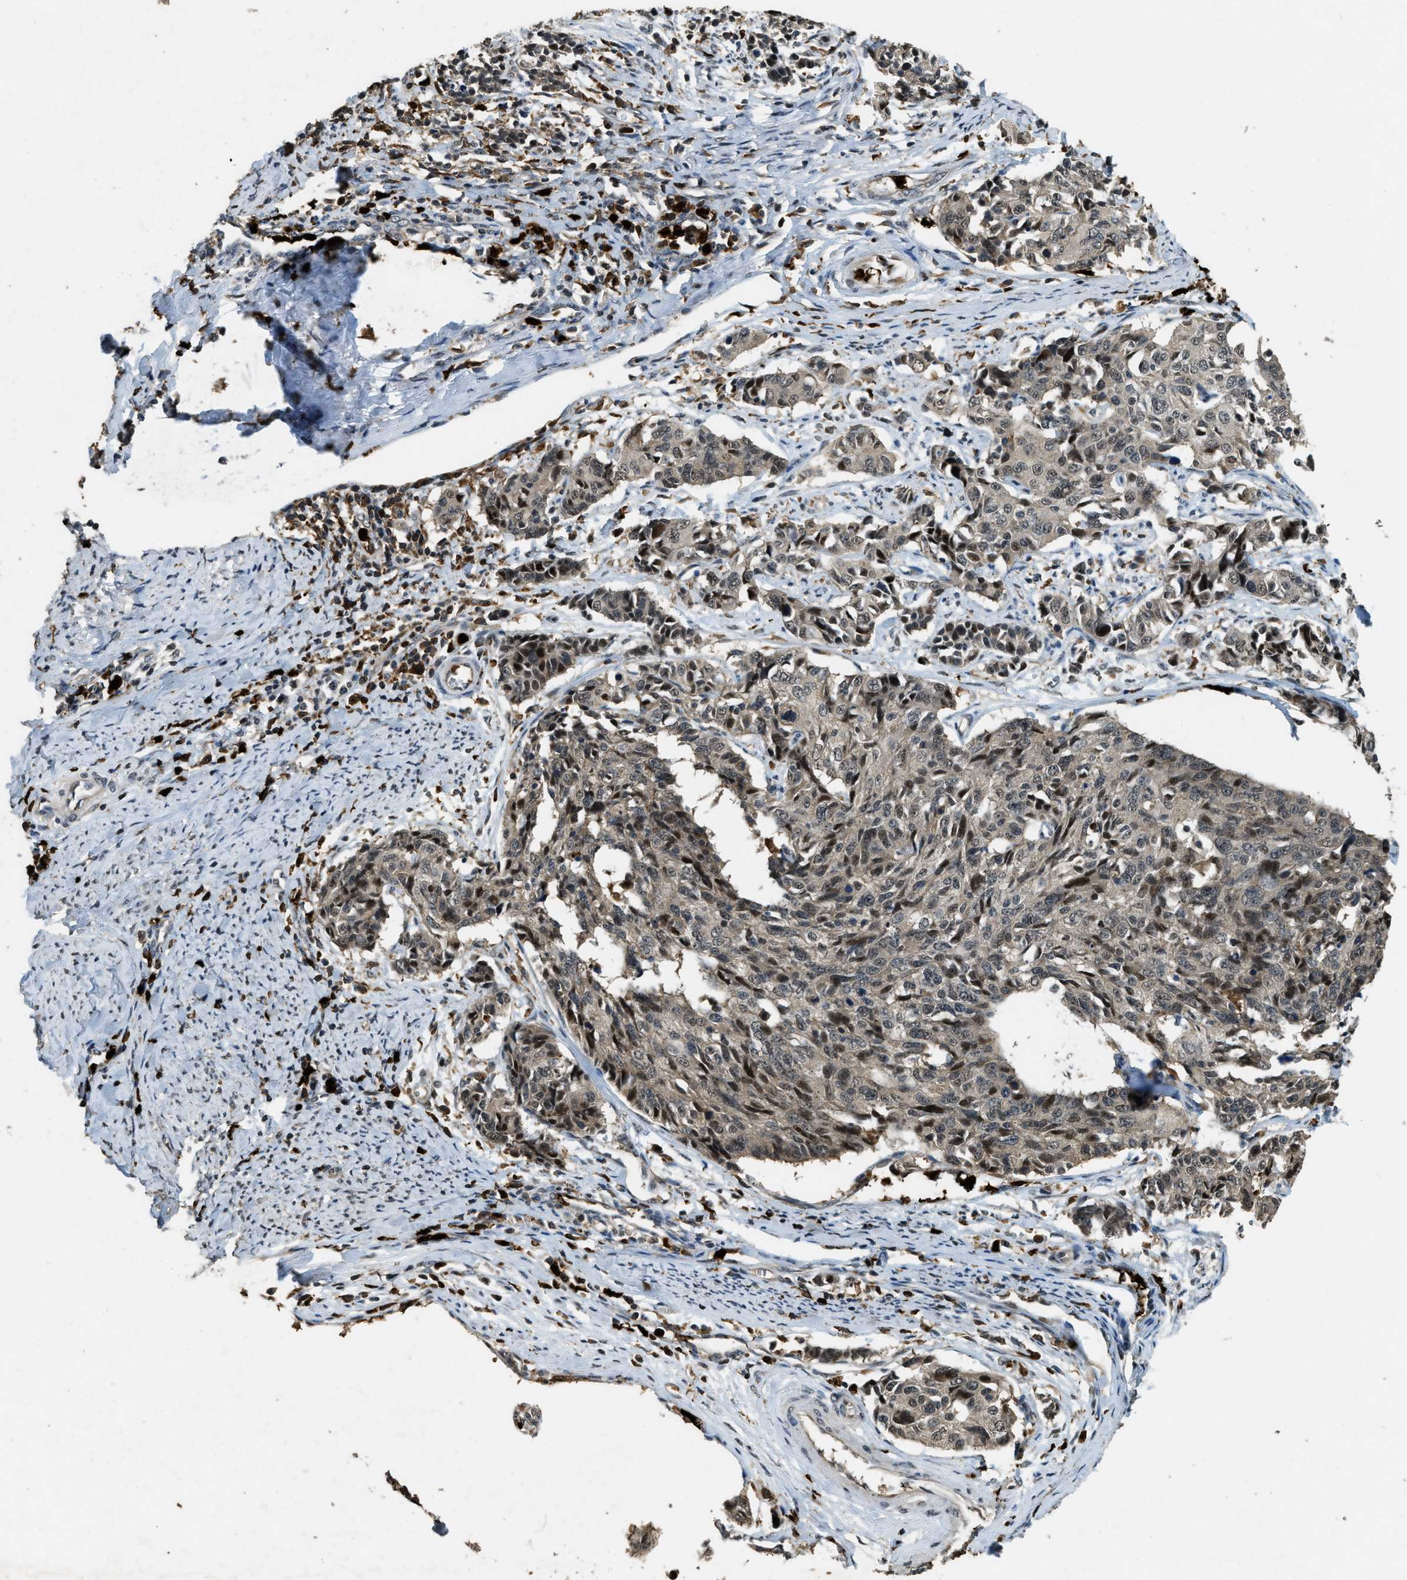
{"staining": {"intensity": "negative", "quantity": "none", "location": "none"}, "tissue": "cervical cancer", "cell_type": "Tumor cells", "image_type": "cancer", "snomed": [{"axis": "morphology", "description": "Normal tissue, NOS"}, {"axis": "morphology", "description": "Squamous cell carcinoma, NOS"}, {"axis": "topography", "description": "Cervix"}], "caption": "Immunohistochemistry of cervical cancer (squamous cell carcinoma) reveals no staining in tumor cells.", "gene": "RNF141", "patient": {"sex": "female", "age": 35}}